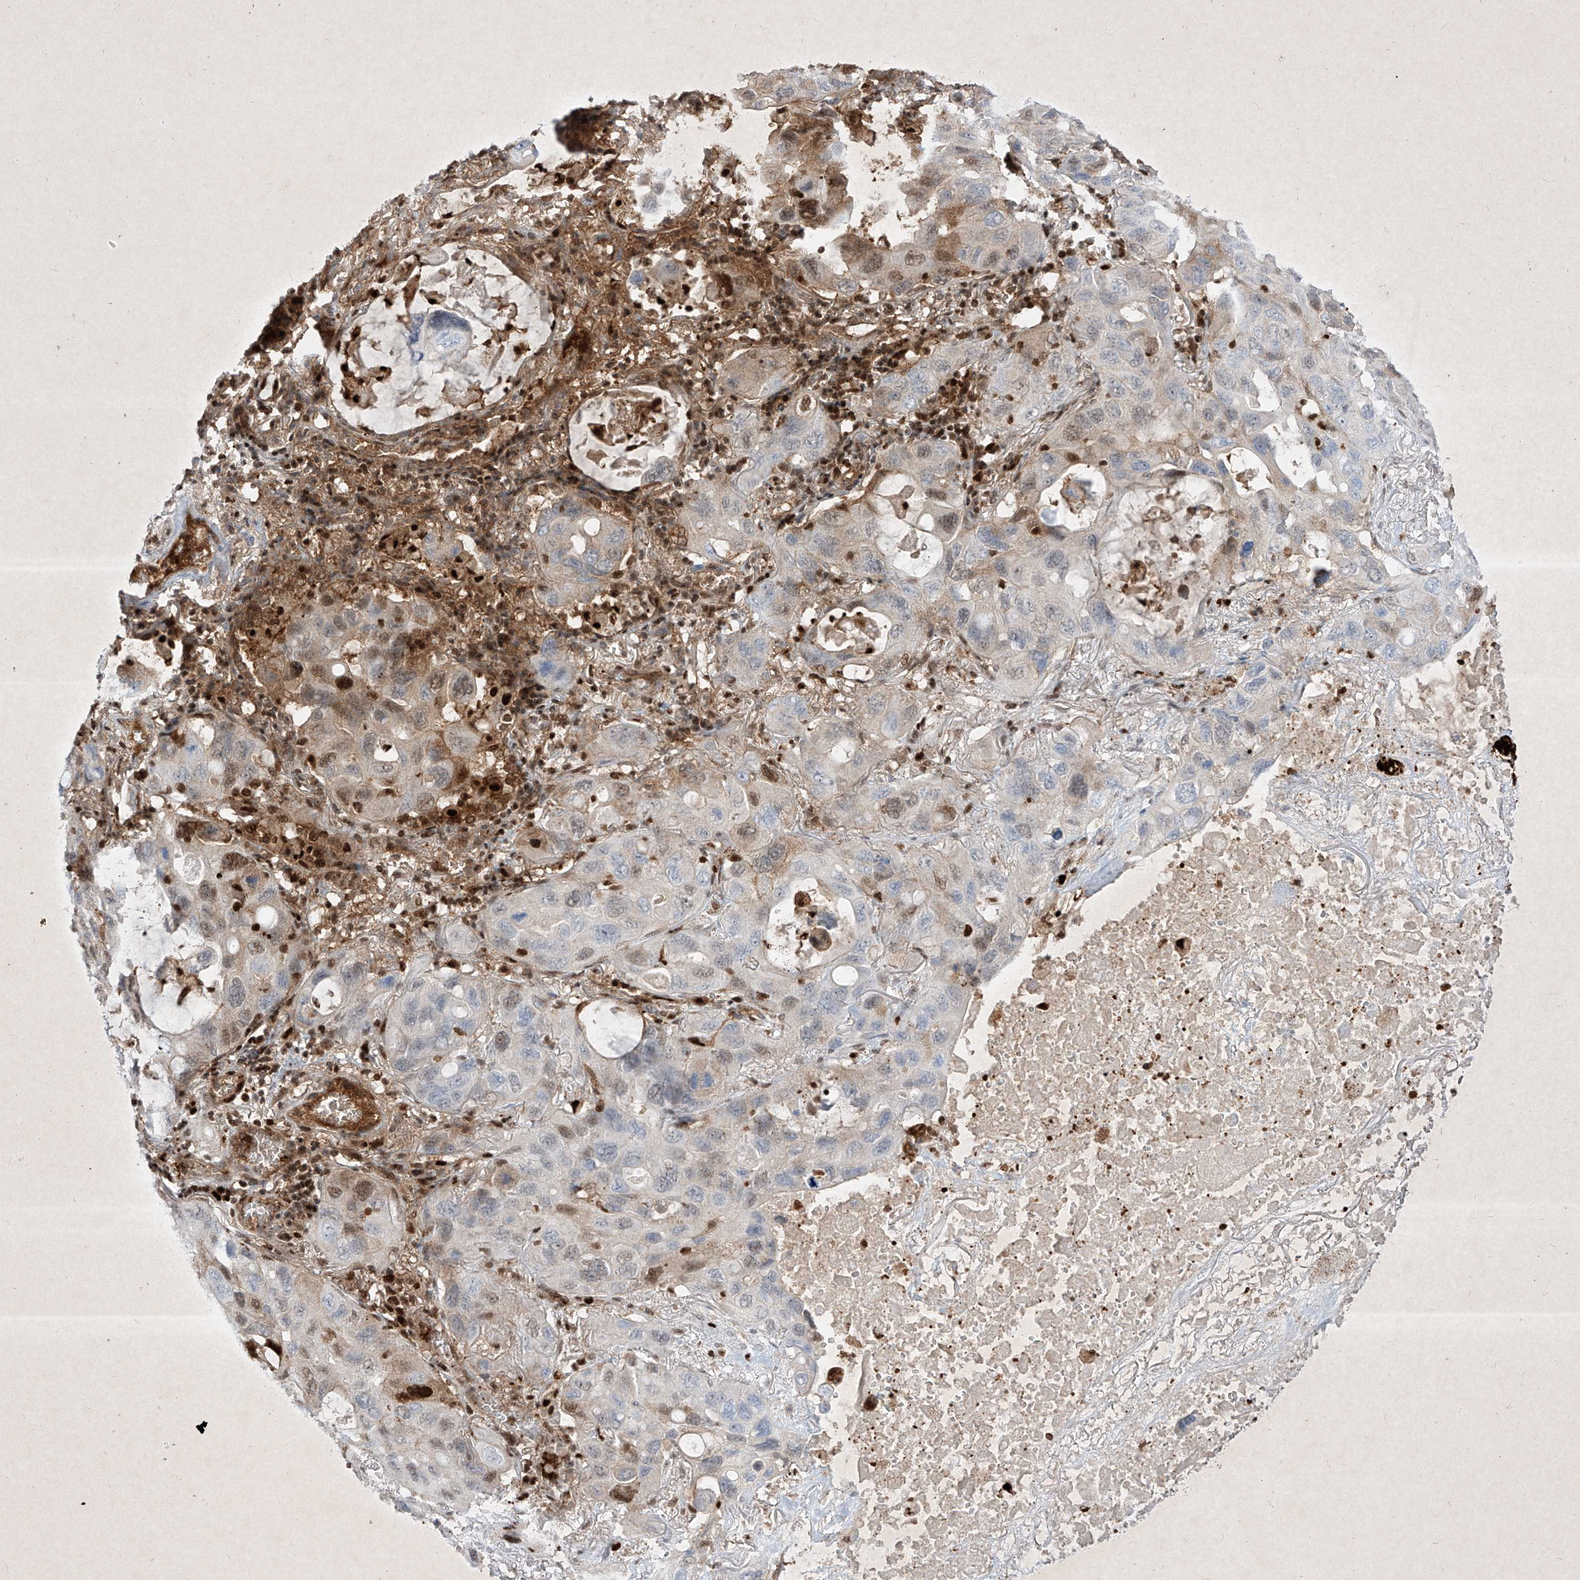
{"staining": {"intensity": "moderate", "quantity": "<25%", "location": "cytoplasmic/membranous,nuclear"}, "tissue": "lung cancer", "cell_type": "Tumor cells", "image_type": "cancer", "snomed": [{"axis": "morphology", "description": "Squamous cell carcinoma, NOS"}, {"axis": "topography", "description": "Lung"}], "caption": "IHC photomicrograph of human lung cancer (squamous cell carcinoma) stained for a protein (brown), which exhibits low levels of moderate cytoplasmic/membranous and nuclear expression in about <25% of tumor cells.", "gene": "PSMB10", "patient": {"sex": "female", "age": 73}}